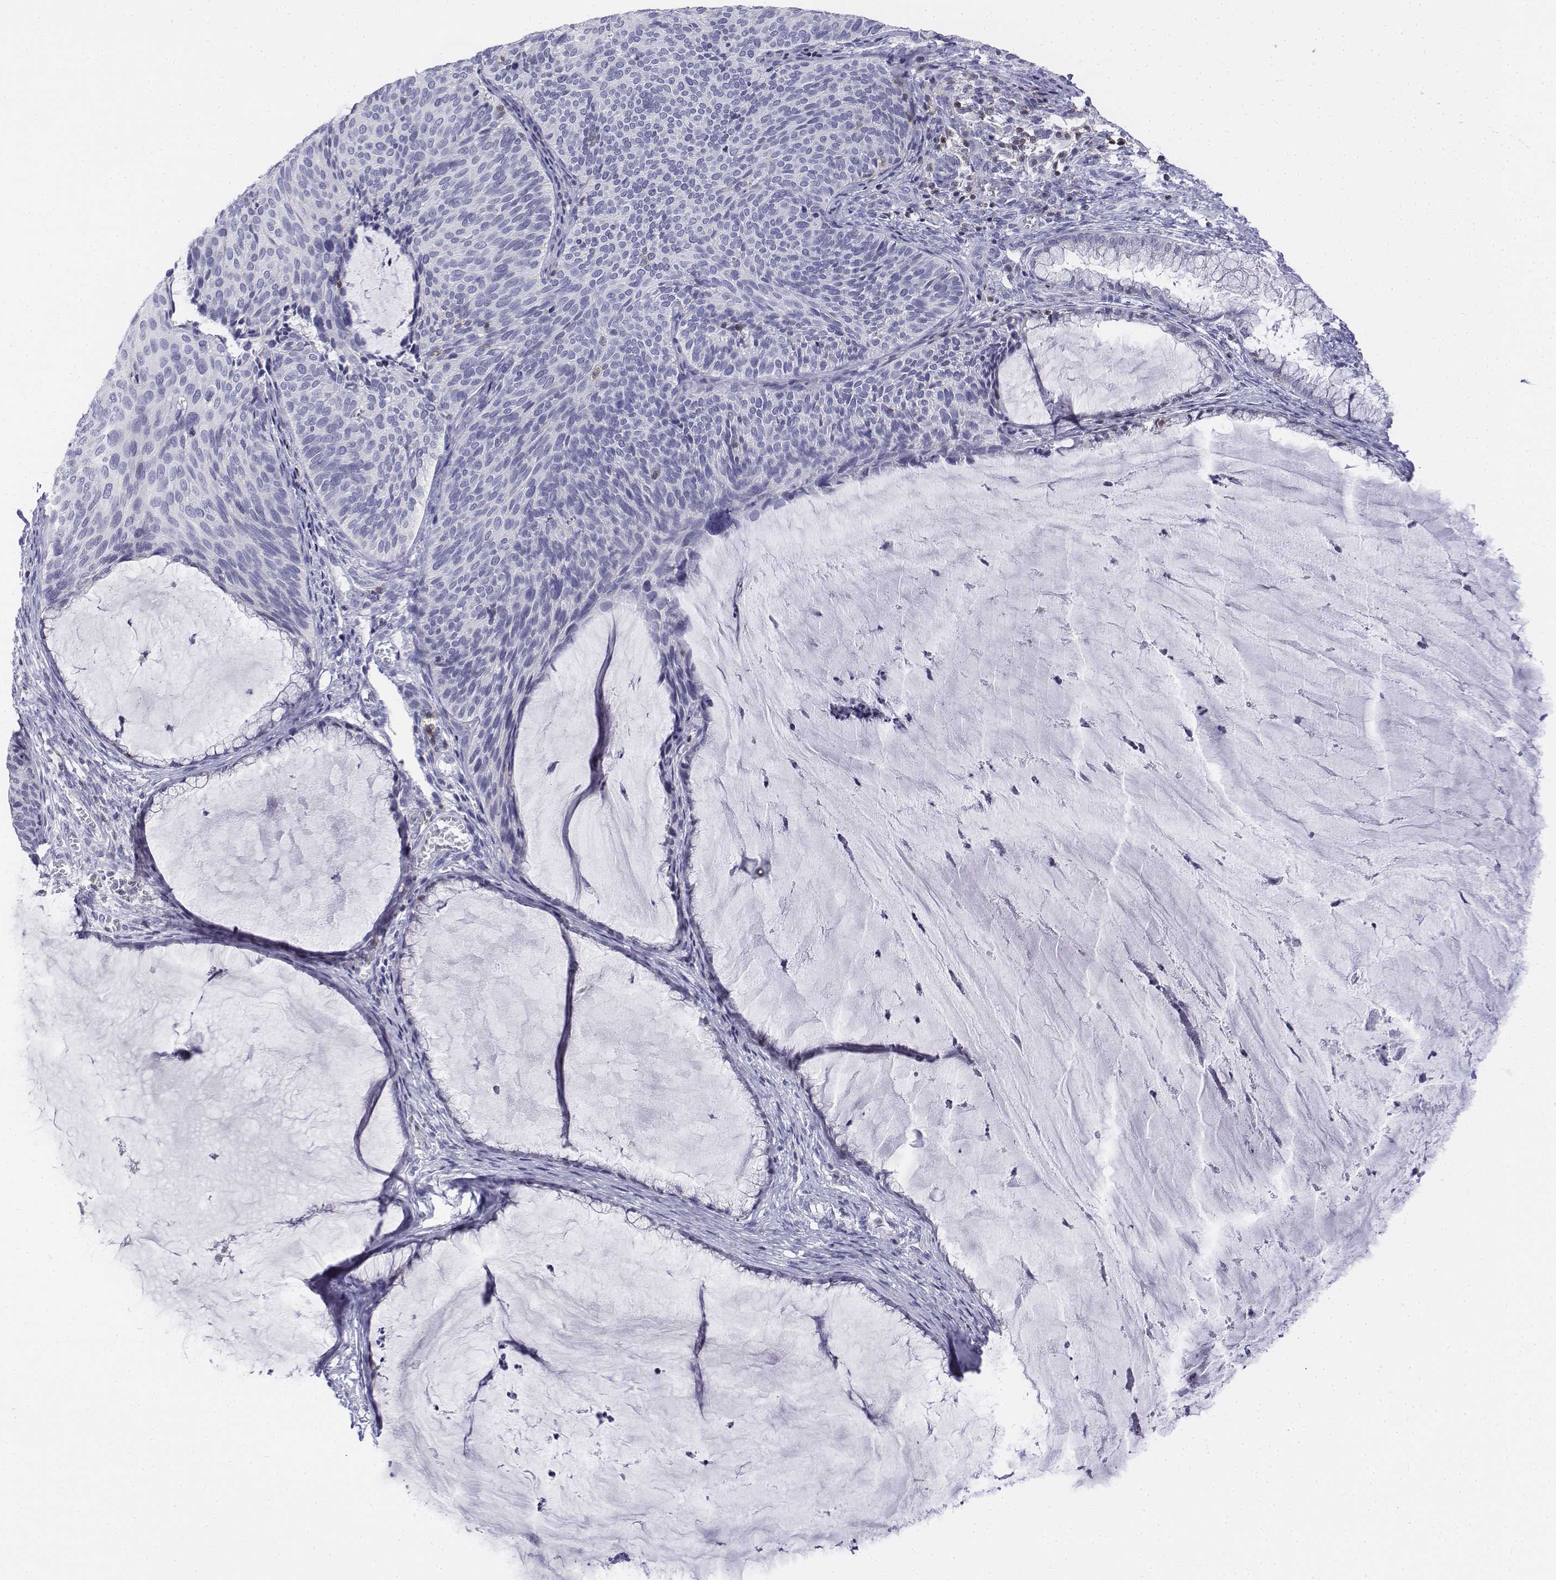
{"staining": {"intensity": "negative", "quantity": "none", "location": "none"}, "tissue": "cervical cancer", "cell_type": "Tumor cells", "image_type": "cancer", "snomed": [{"axis": "morphology", "description": "Squamous cell carcinoma, NOS"}, {"axis": "topography", "description": "Cervix"}], "caption": "Micrograph shows no protein expression in tumor cells of squamous cell carcinoma (cervical) tissue.", "gene": "CD3E", "patient": {"sex": "female", "age": 36}}